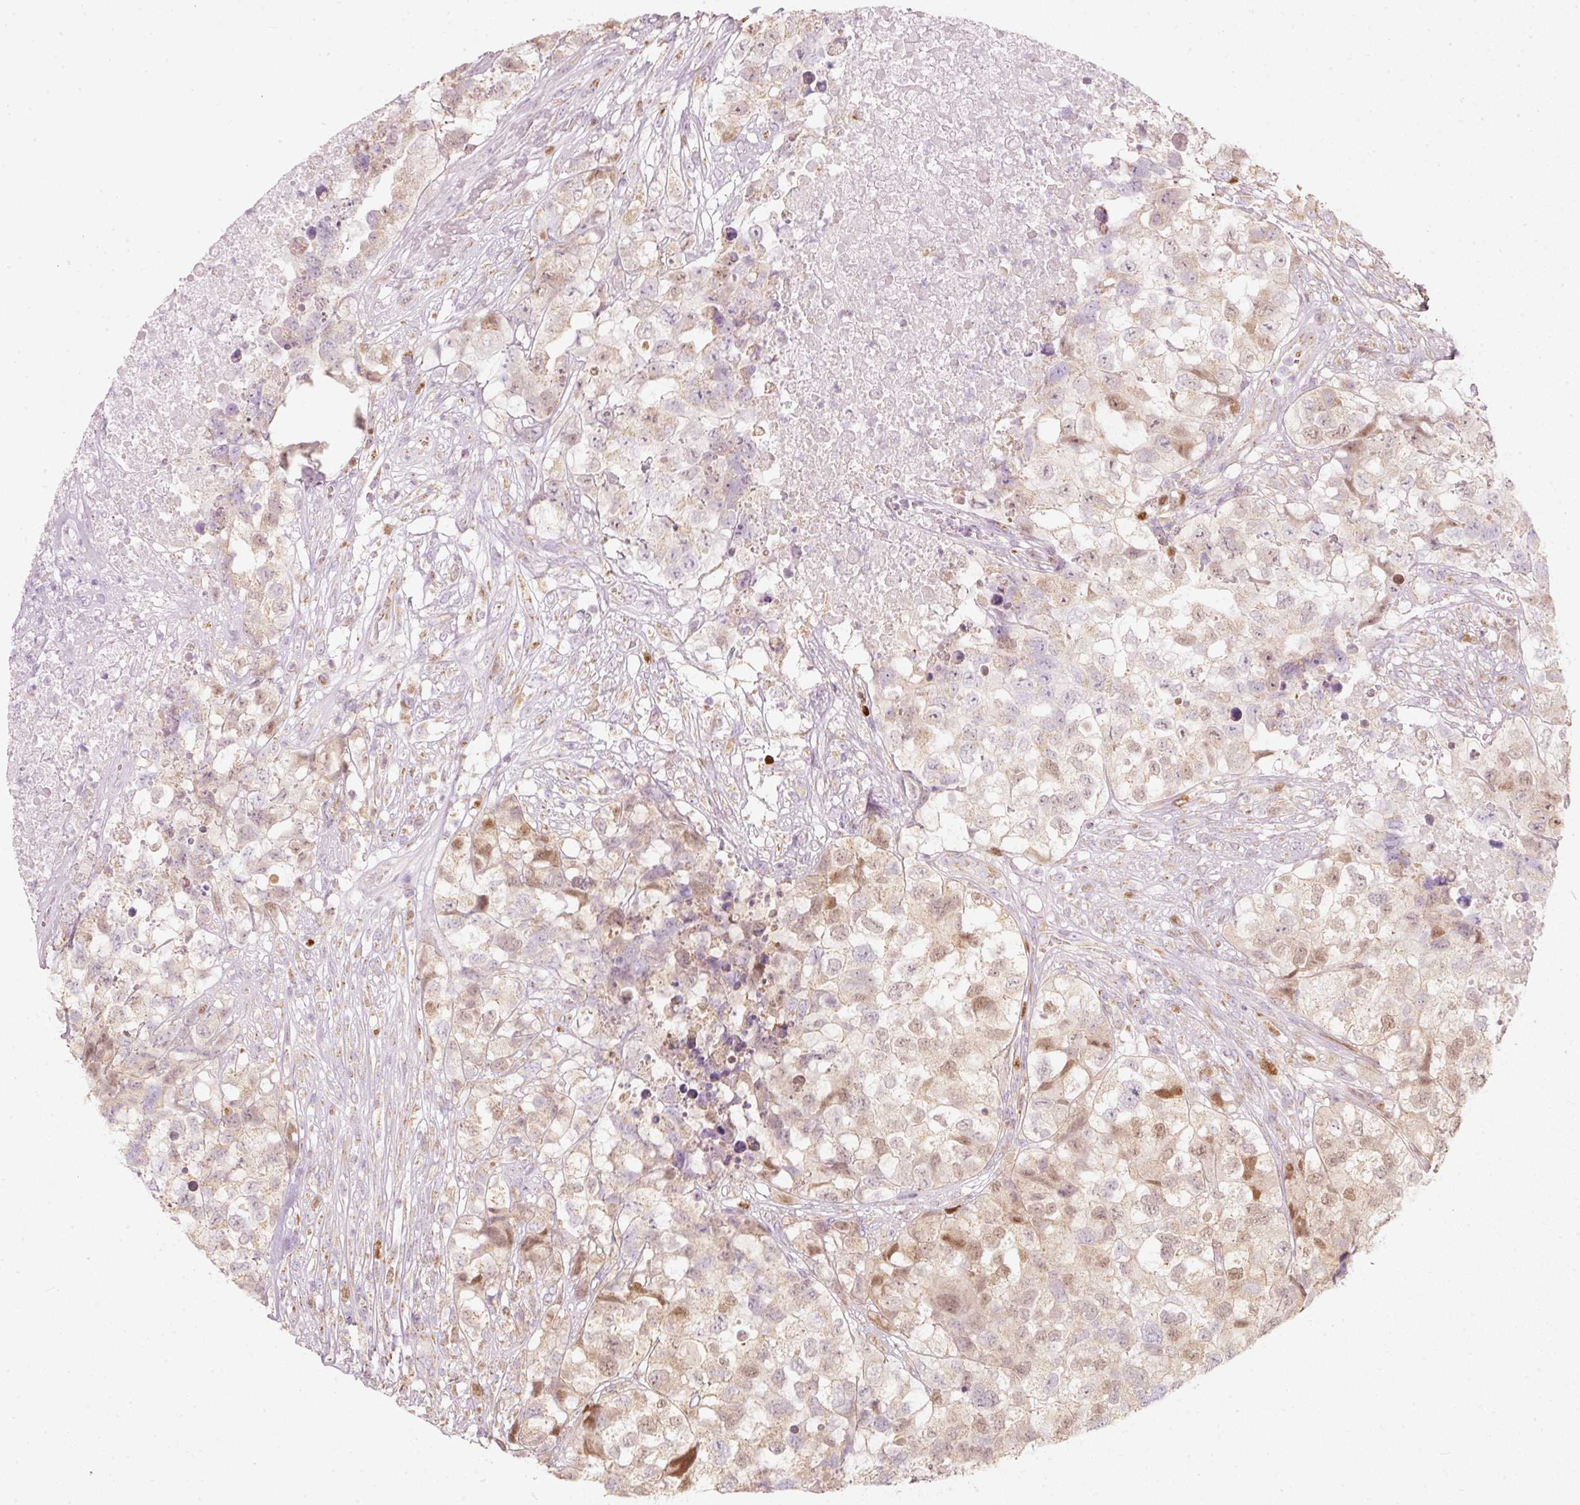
{"staining": {"intensity": "moderate", "quantity": "<25%", "location": "nuclear"}, "tissue": "testis cancer", "cell_type": "Tumor cells", "image_type": "cancer", "snomed": [{"axis": "morphology", "description": "Carcinoma, Embryonal, NOS"}, {"axis": "topography", "description": "Testis"}], "caption": "This is a histology image of immunohistochemistry staining of testis cancer (embryonal carcinoma), which shows moderate staining in the nuclear of tumor cells.", "gene": "DUT", "patient": {"sex": "male", "age": 83}}